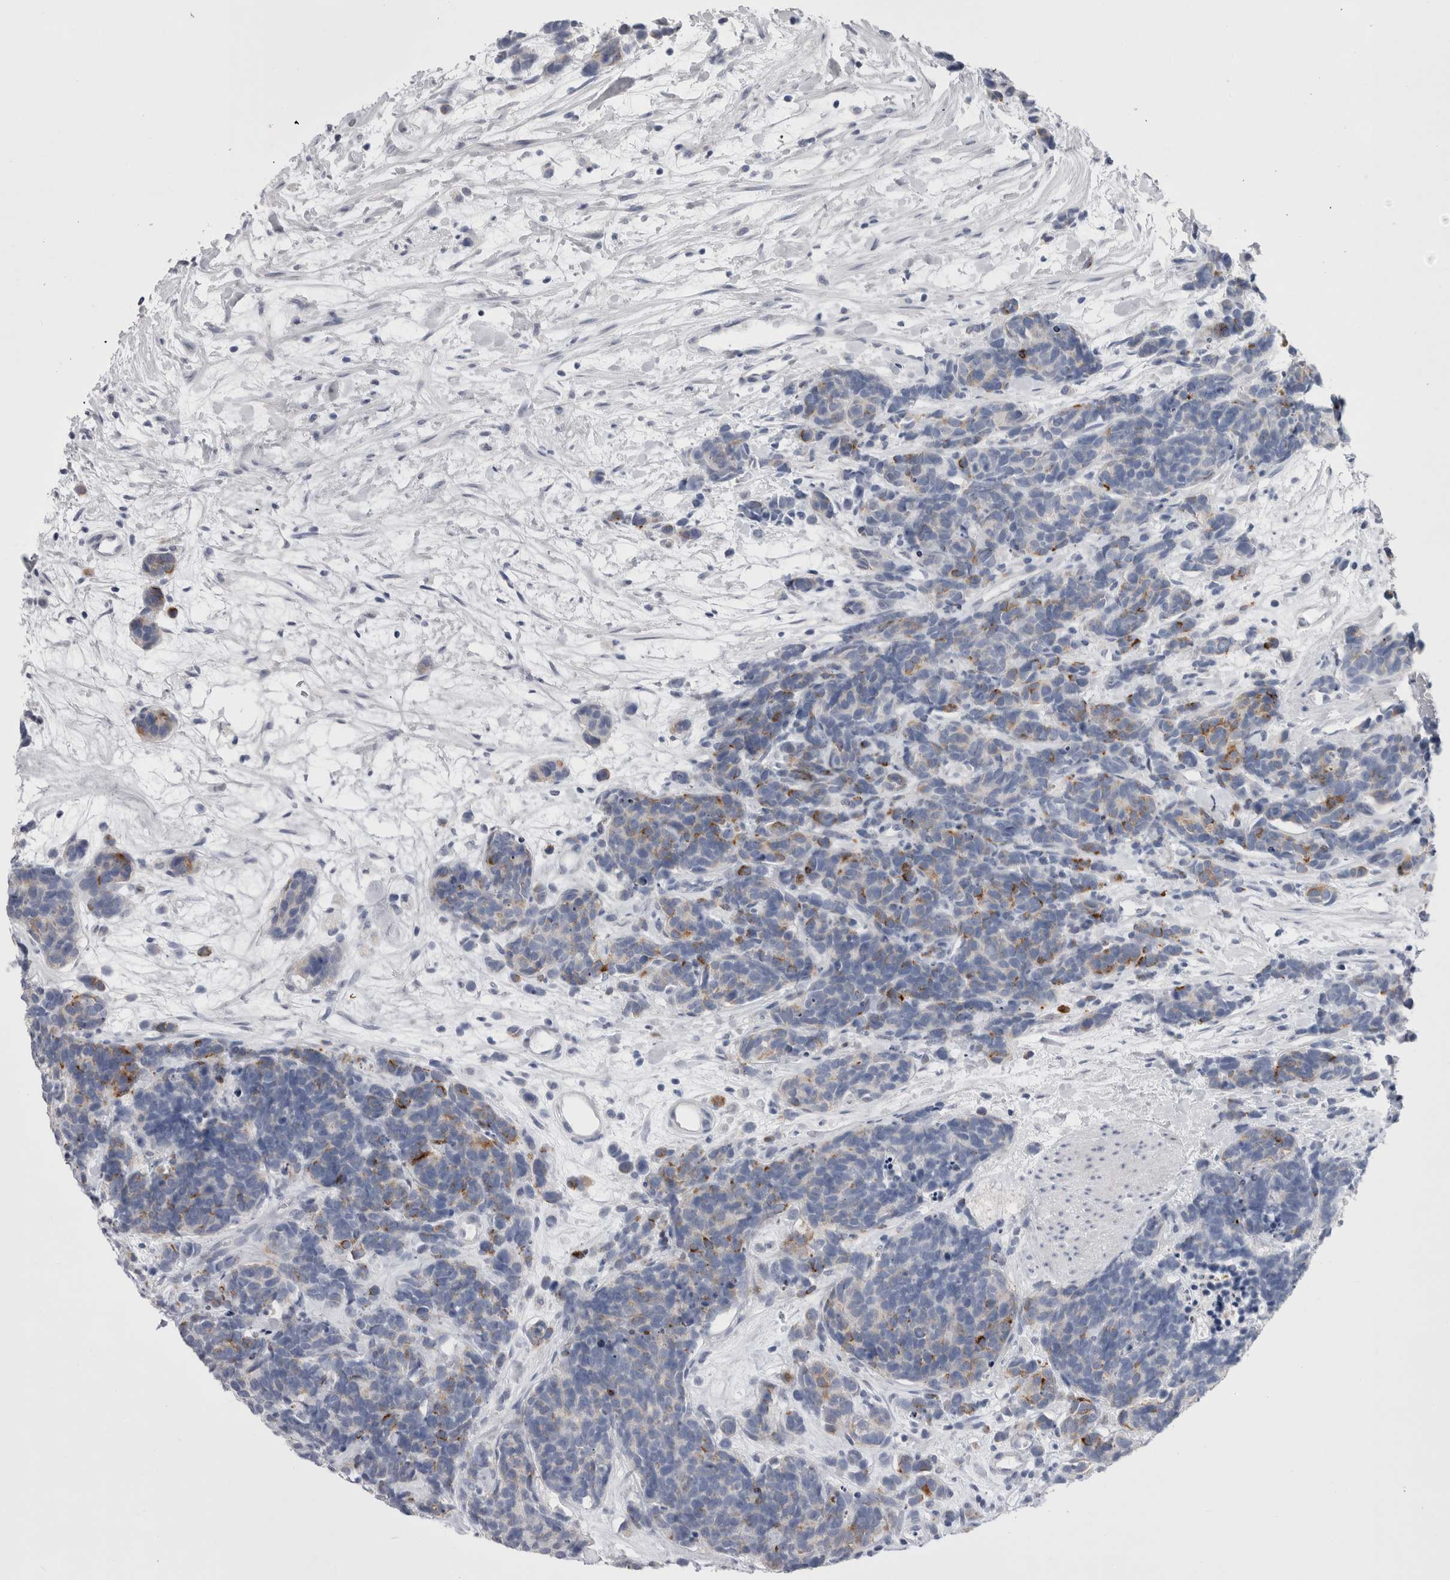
{"staining": {"intensity": "moderate", "quantity": "<25%", "location": "cytoplasmic/membranous"}, "tissue": "carcinoid", "cell_type": "Tumor cells", "image_type": "cancer", "snomed": [{"axis": "morphology", "description": "Carcinoma, NOS"}, {"axis": "morphology", "description": "Carcinoid, malignant, NOS"}, {"axis": "topography", "description": "Urinary bladder"}], "caption": "Immunohistochemical staining of human carcinoid (malignant) displays moderate cytoplasmic/membranous protein positivity in approximately <25% of tumor cells. (DAB IHC with brightfield microscopy, high magnification).", "gene": "PWP2", "patient": {"sex": "male", "age": 57}}